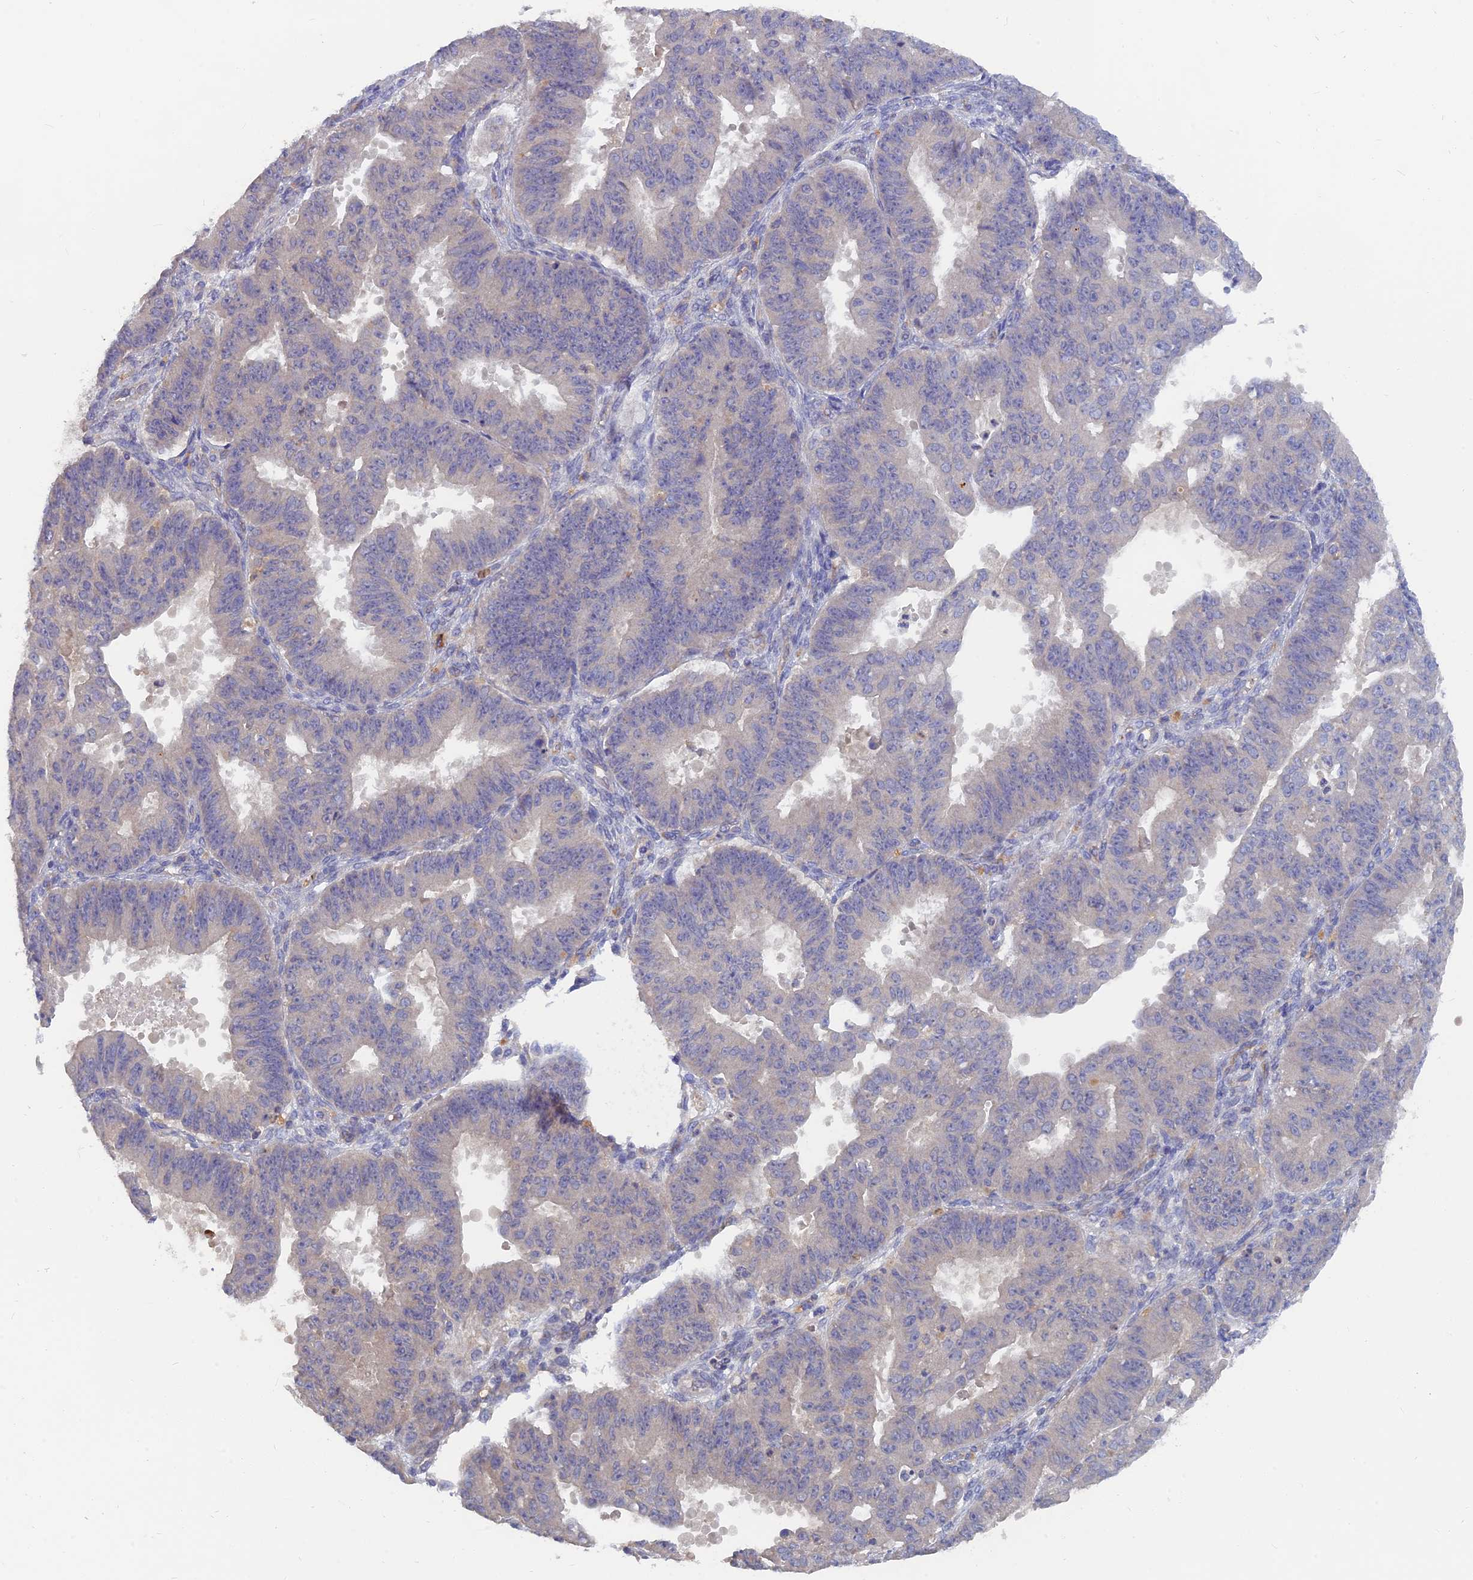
{"staining": {"intensity": "weak", "quantity": "25%-75%", "location": "cytoplasmic/membranous"}, "tissue": "ovarian cancer", "cell_type": "Tumor cells", "image_type": "cancer", "snomed": [{"axis": "morphology", "description": "Carcinoma, endometroid"}, {"axis": "topography", "description": "Appendix"}, {"axis": "topography", "description": "Ovary"}], "caption": "A brown stain shows weak cytoplasmic/membranous staining of a protein in human ovarian cancer (endometroid carcinoma) tumor cells.", "gene": "ARRDC1", "patient": {"sex": "female", "age": 42}}